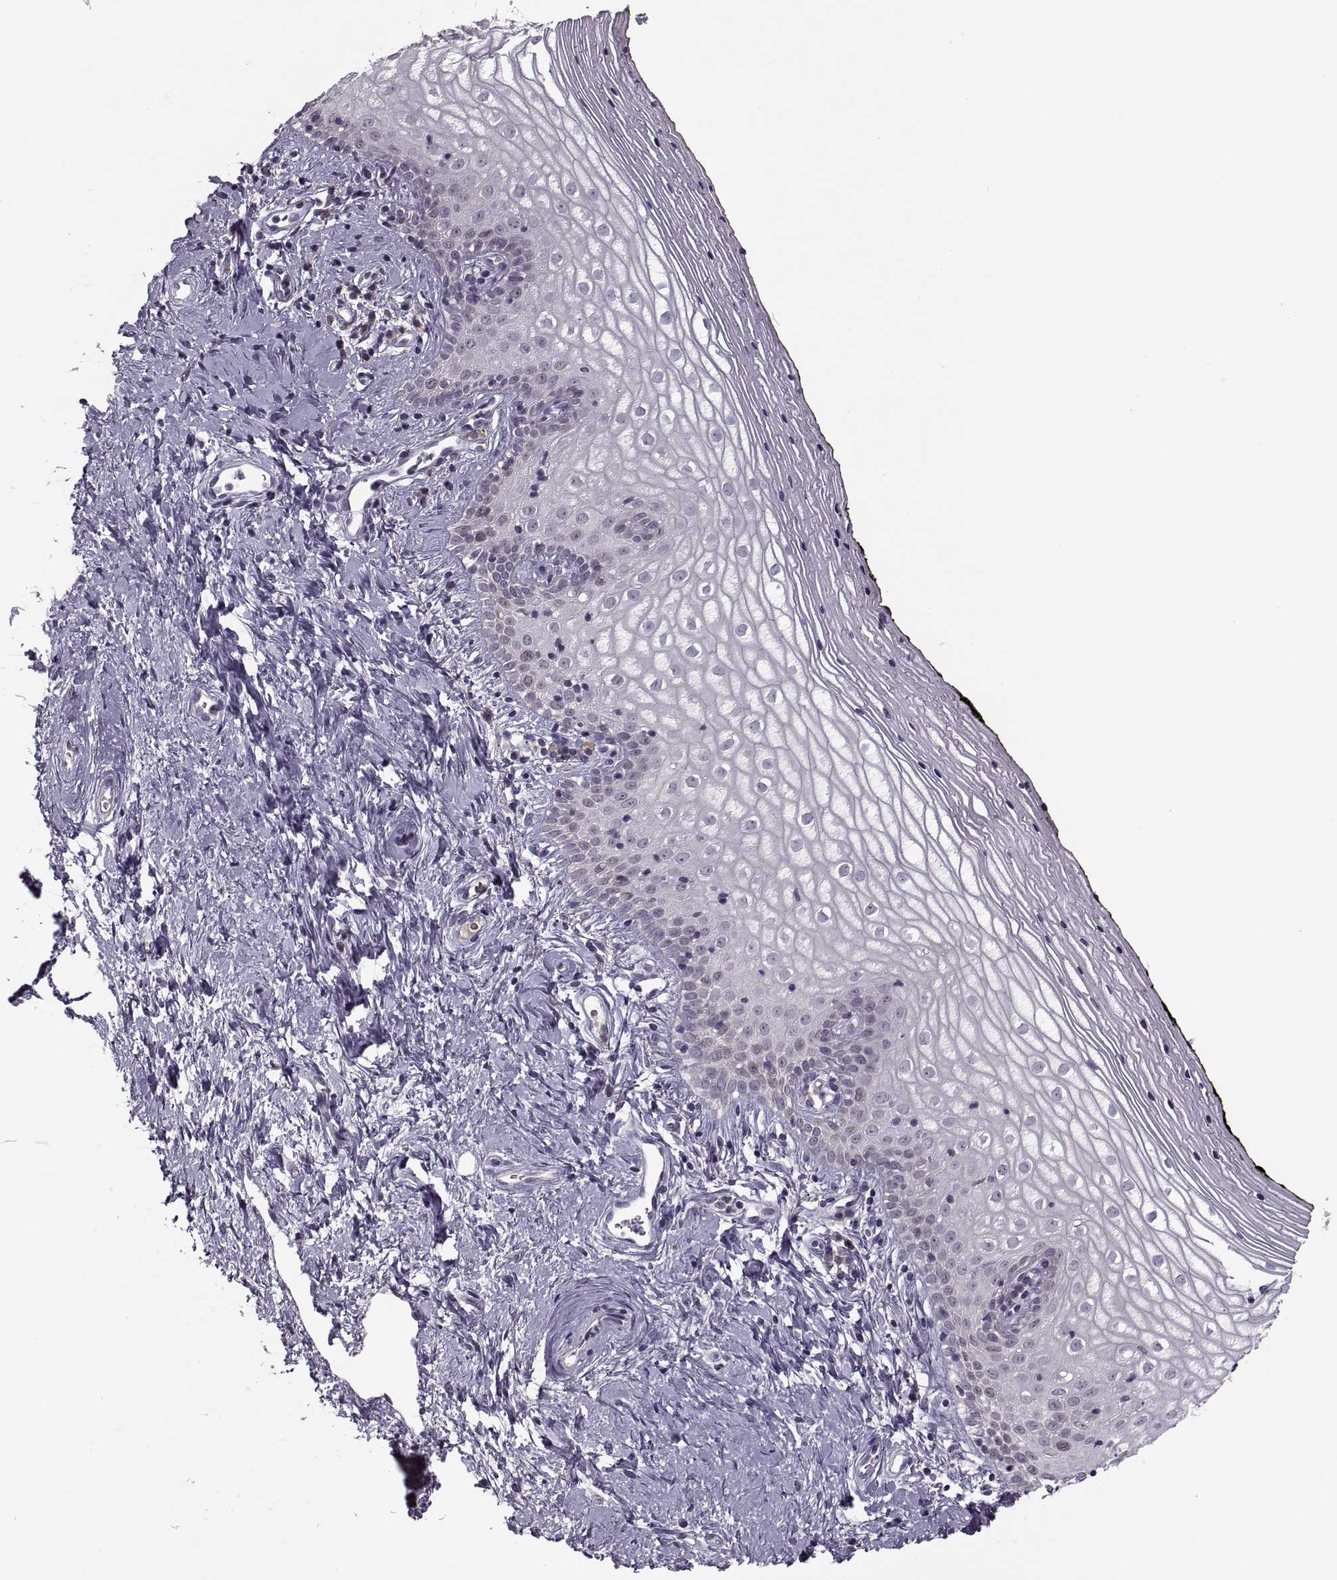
{"staining": {"intensity": "negative", "quantity": "none", "location": "none"}, "tissue": "vagina", "cell_type": "Squamous epithelial cells", "image_type": "normal", "snomed": [{"axis": "morphology", "description": "Normal tissue, NOS"}, {"axis": "topography", "description": "Vagina"}], "caption": "A micrograph of vagina stained for a protein demonstrates no brown staining in squamous epithelial cells.", "gene": "CACNA1F", "patient": {"sex": "female", "age": 47}}